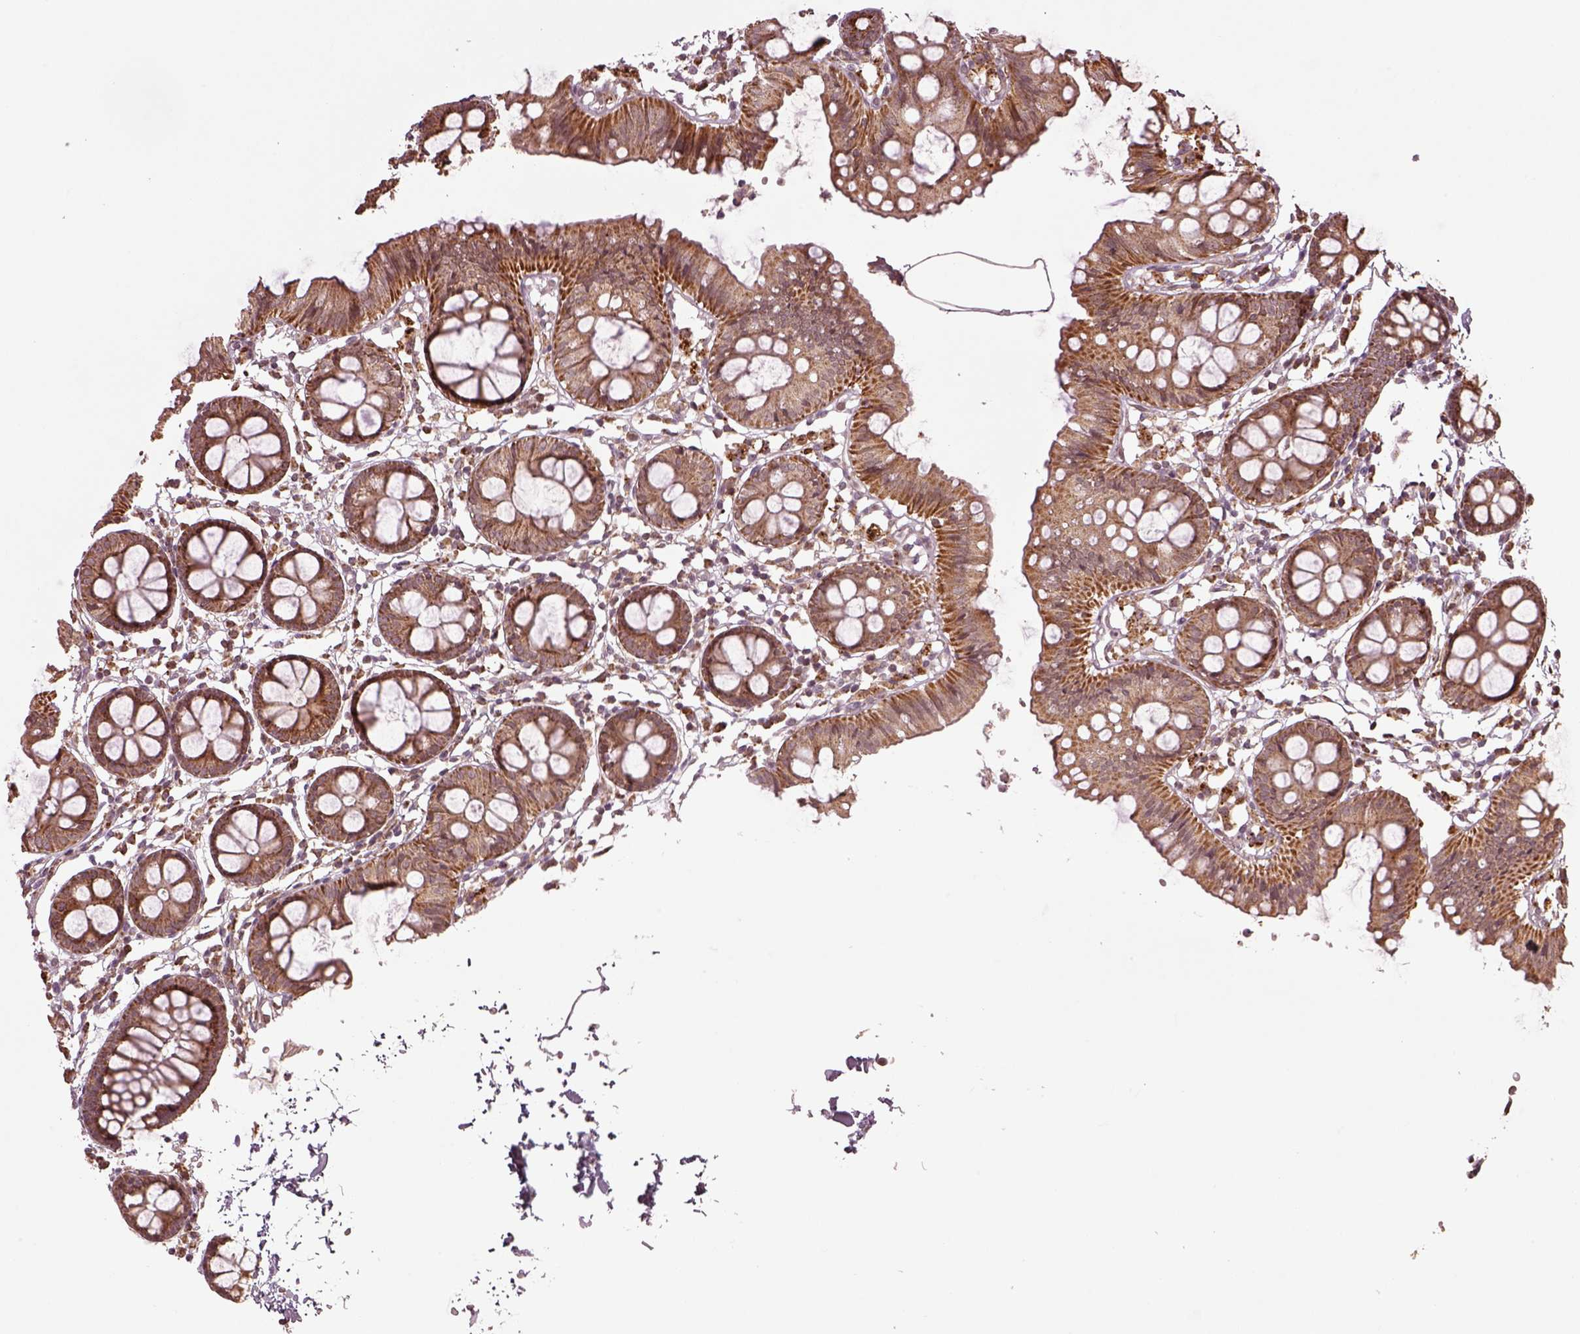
{"staining": {"intensity": "weak", "quantity": ">75%", "location": "cytoplasmic/membranous"}, "tissue": "colon", "cell_type": "Endothelial cells", "image_type": "normal", "snomed": [{"axis": "morphology", "description": "Normal tissue, NOS"}, {"axis": "topography", "description": "Colon"}], "caption": "Brown immunohistochemical staining in normal human colon demonstrates weak cytoplasmic/membranous expression in about >75% of endothelial cells. The protein of interest is stained brown, and the nuclei are stained in blue (DAB (3,3'-diaminobenzidine) IHC with brightfield microscopy, high magnification).", "gene": "SEL1L3", "patient": {"sex": "female", "age": 84}}